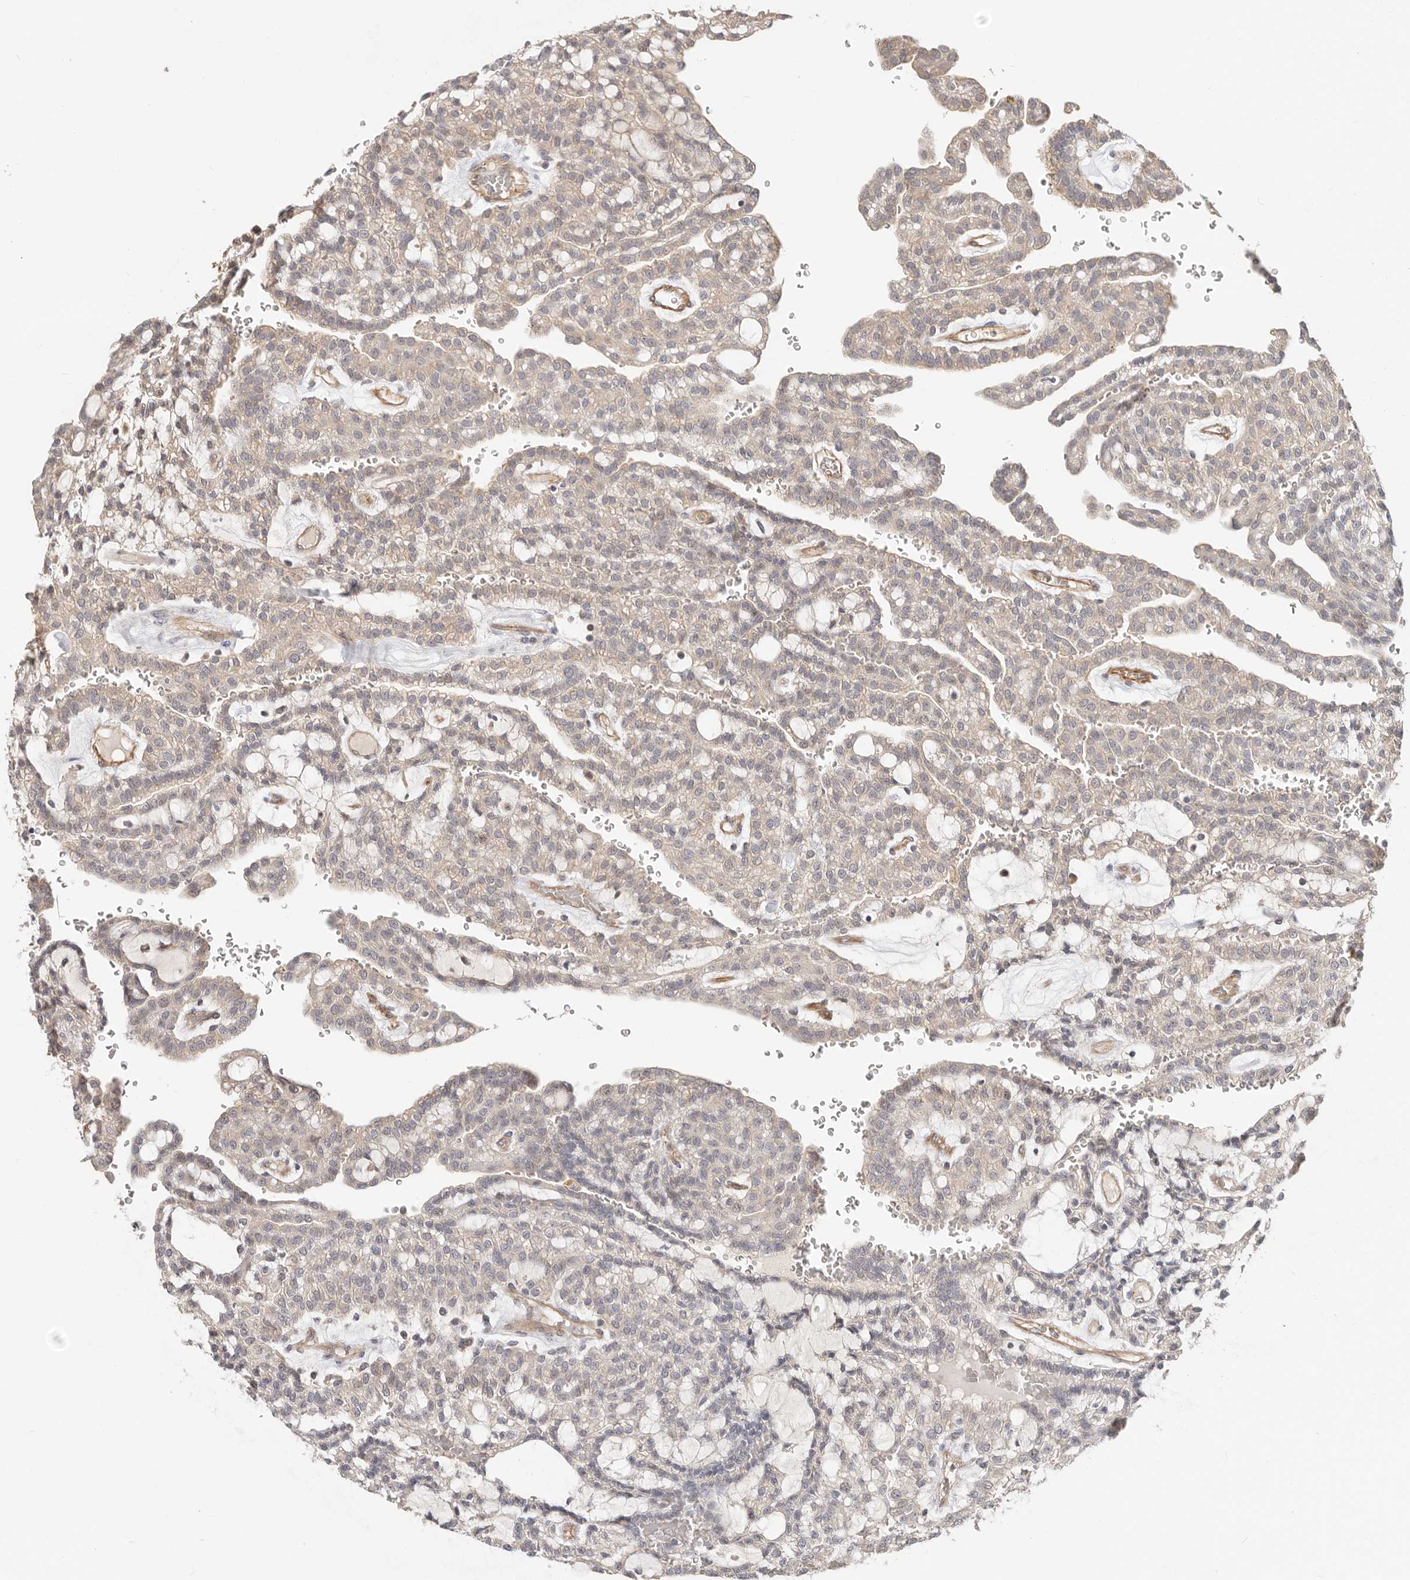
{"staining": {"intensity": "weak", "quantity": "25%-75%", "location": "cytoplasmic/membranous"}, "tissue": "renal cancer", "cell_type": "Tumor cells", "image_type": "cancer", "snomed": [{"axis": "morphology", "description": "Adenocarcinoma, NOS"}, {"axis": "topography", "description": "Kidney"}], "caption": "Protein expression analysis of renal adenocarcinoma shows weak cytoplasmic/membranous positivity in approximately 25%-75% of tumor cells. Immunohistochemistry (ihc) stains the protein of interest in brown and the nuclei are stained blue.", "gene": "ZRANB1", "patient": {"sex": "male", "age": 63}}